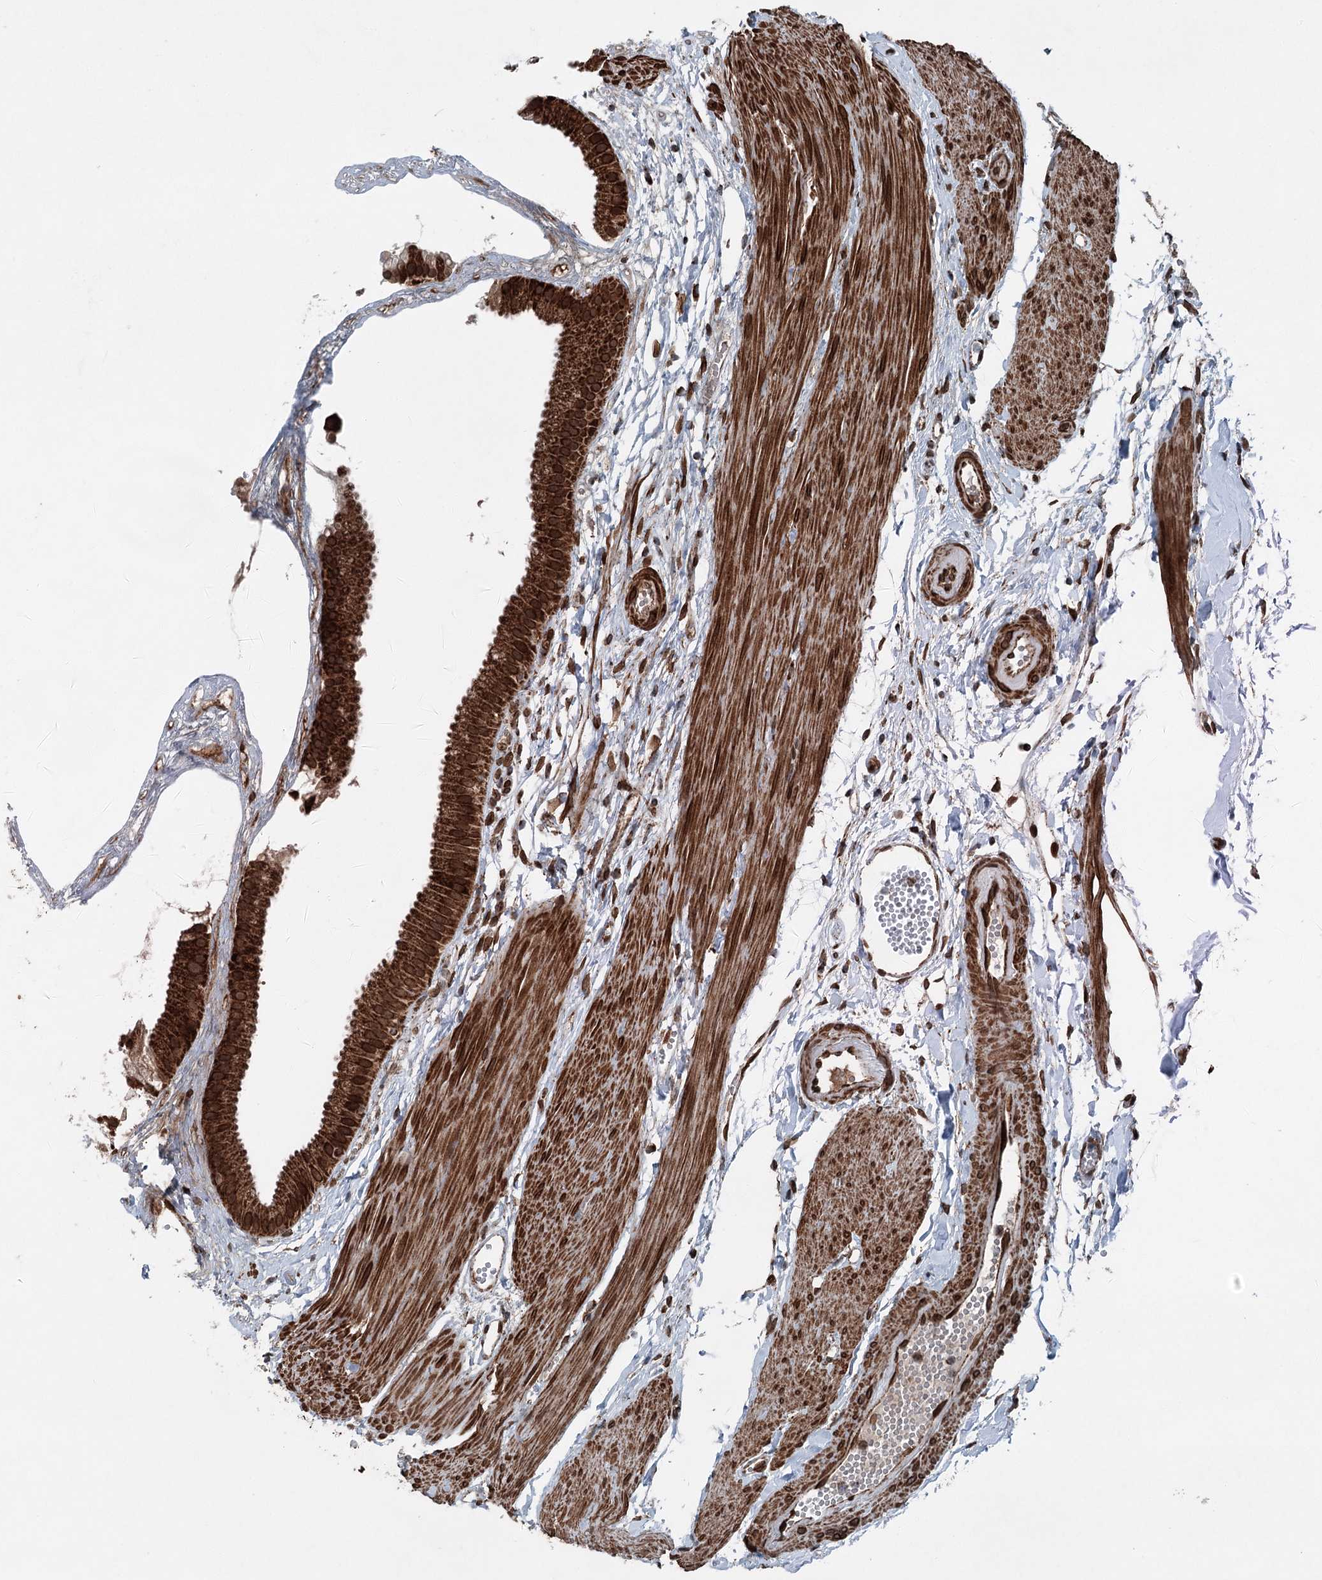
{"staining": {"intensity": "strong", "quantity": ">75%", "location": "cytoplasmic/membranous"}, "tissue": "gallbladder", "cell_type": "Glandular cells", "image_type": "normal", "snomed": [{"axis": "morphology", "description": "Normal tissue, NOS"}, {"axis": "topography", "description": "Gallbladder"}], "caption": "Immunohistochemical staining of normal human gallbladder shows >75% levels of strong cytoplasmic/membranous protein positivity in approximately >75% of glandular cells. (Brightfield microscopy of DAB IHC at high magnification).", "gene": "BCKDHA", "patient": {"sex": "female", "age": 64}}